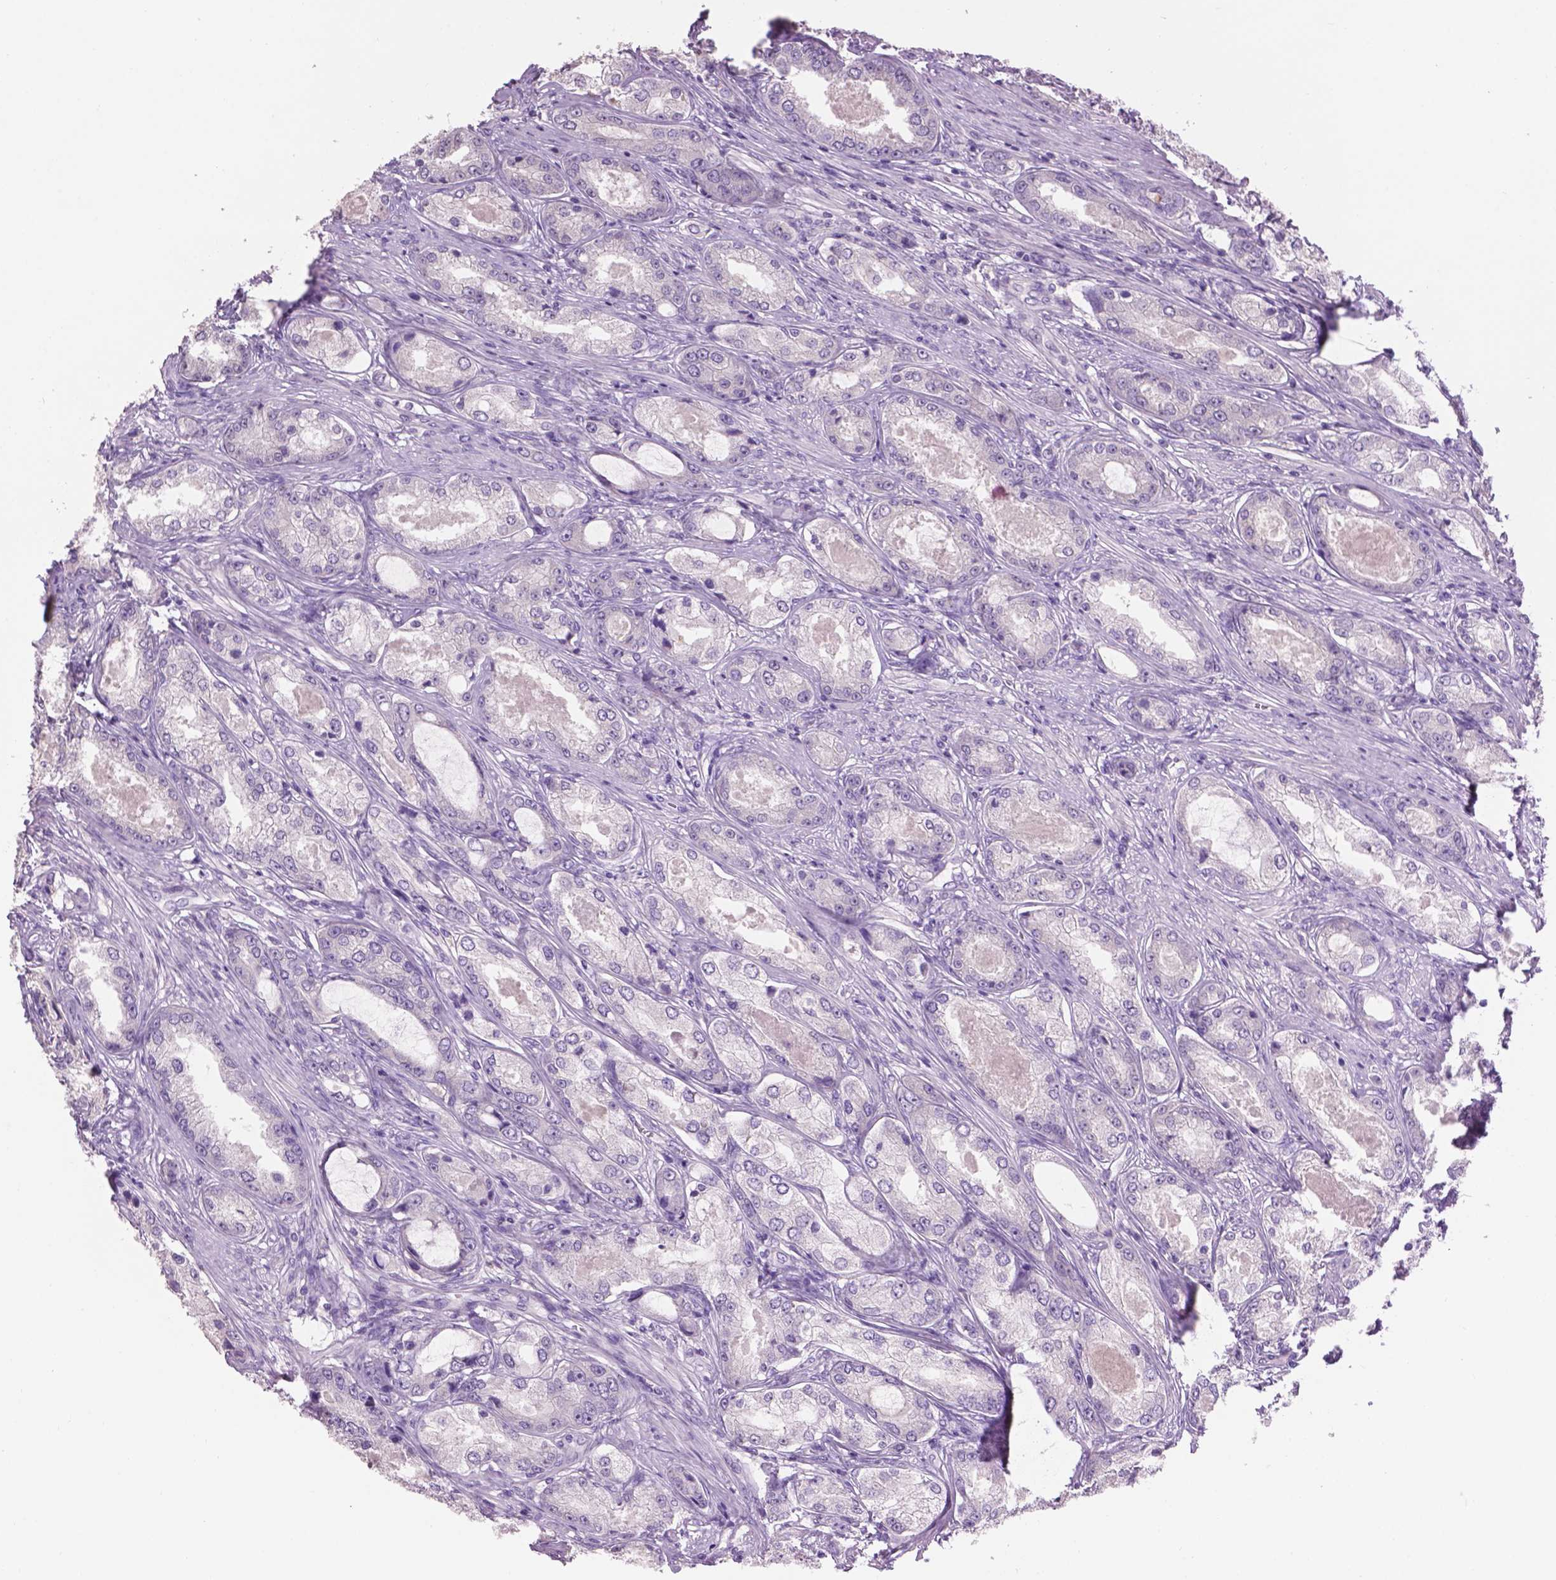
{"staining": {"intensity": "negative", "quantity": "none", "location": "none"}, "tissue": "prostate cancer", "cell_type": "Tumor cells", "image_type": "cancer", "snomed": [{"axis": "morphology", "description": "Adenocarcinoma, Low grade"}, {"axis": "topography", "description": "Prostate"}], "caption": "A photomicrograph of human prostate cancer is negative for staining in tumor cells. Brightfield microscopy of immunohistochemistry (IHC) stained with DAB (3,3'-diaminobenzidine) (brown) and hematoxylin (blue), captured at high magnification.", "gene": "CRYBA4", "patient": {"sex": "male", "age": 68}}